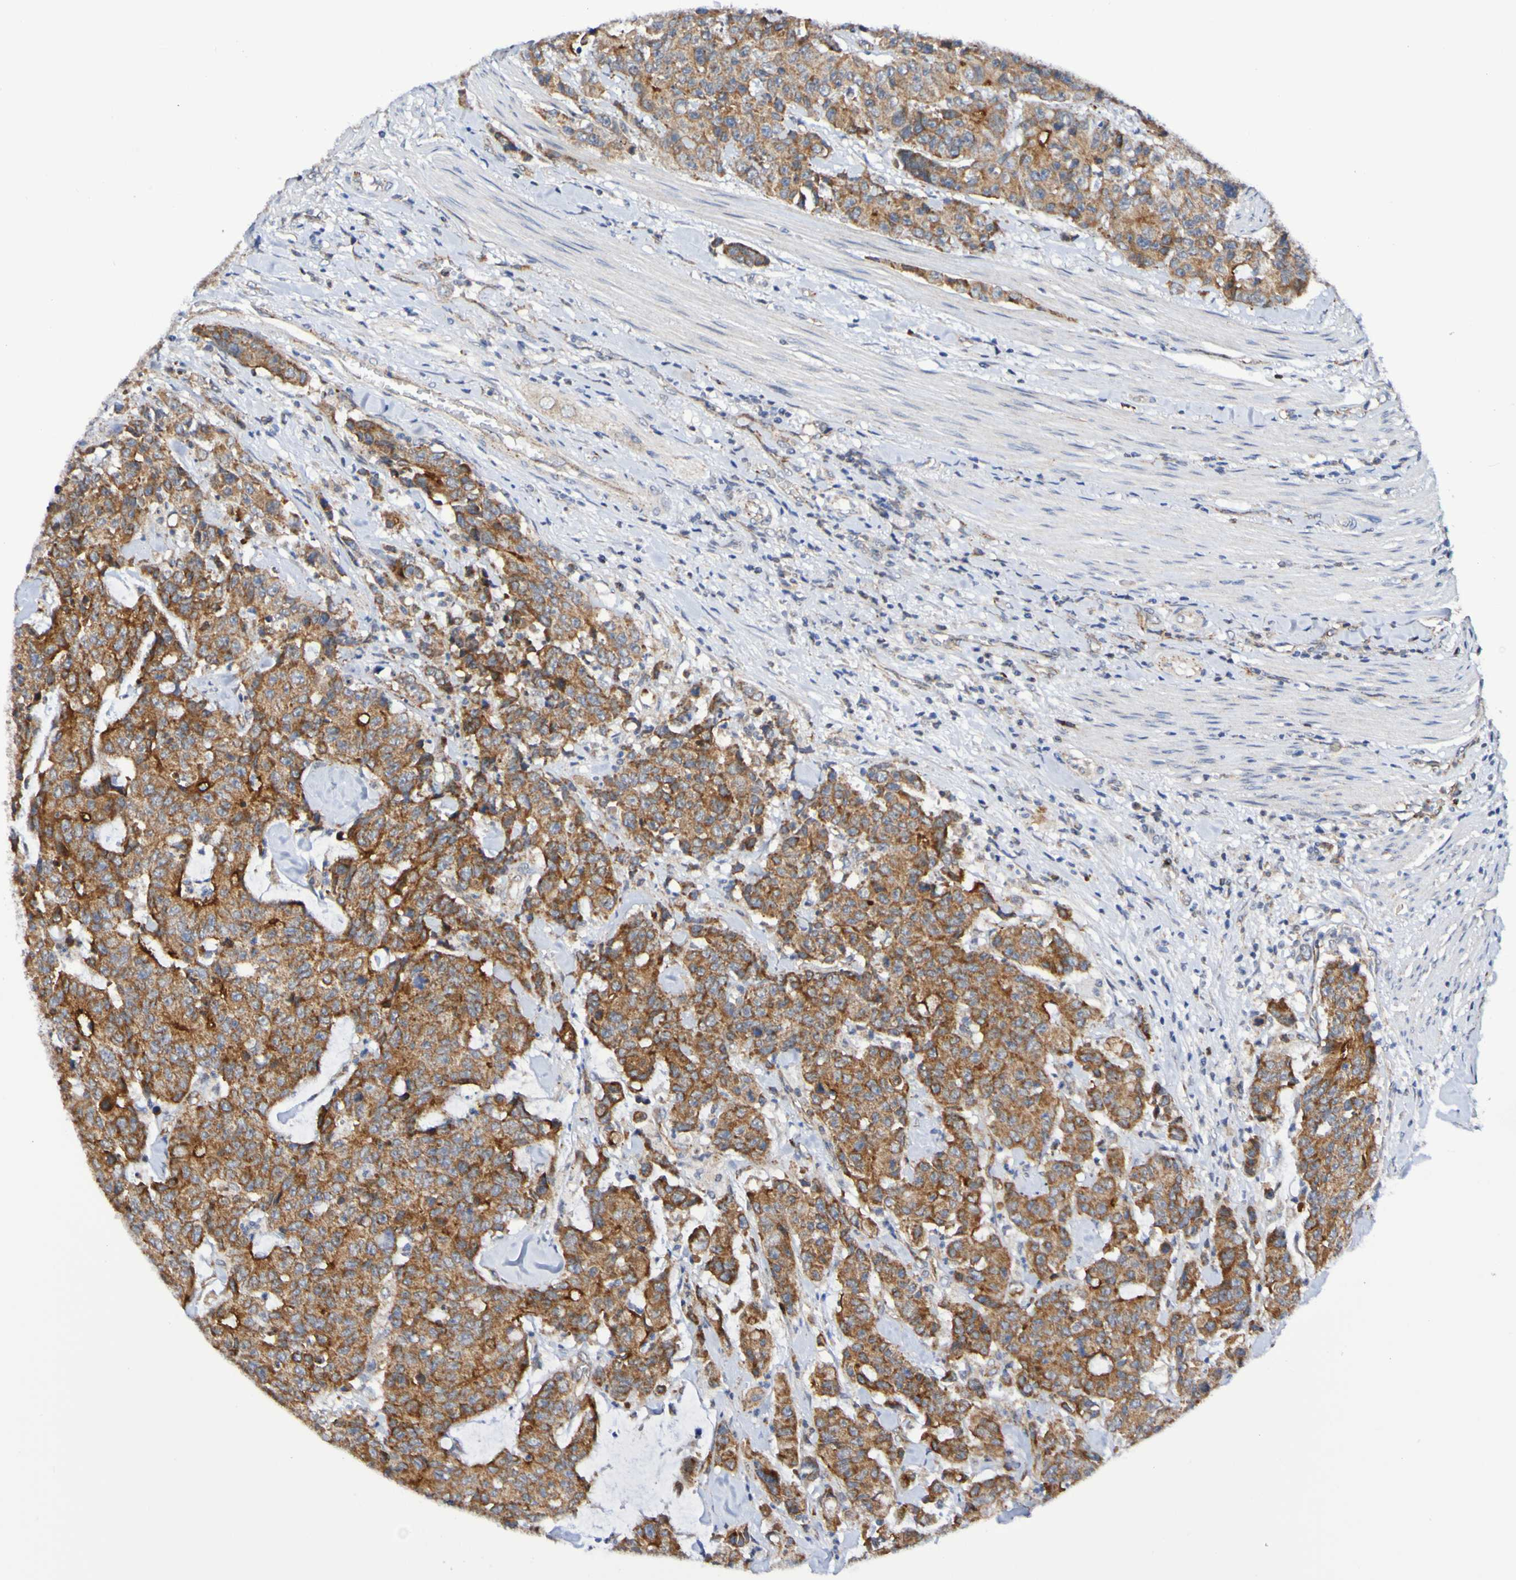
{"staining": {"intensity": "strong", "quantity": ">75%", "location": "cytoplasmic/membranous"}, "tissue": "colorectal cancer", "cell_type": "Tumor cells", "image_type": "cancer", "snomed": [{"axis": "morphology", "description": "Adenocarcinoma, NOS"}, {"axis": "topography", "description": "Colon"}], "caption": "This histopathology image exhibits IHC staining of adenocarcinoma (colorectal), with high strong cytoplasmic/membranous staining in about >75% of tumor cells.", "gene": "GJB1", "patient": {"sex": "female", "age": 86}}